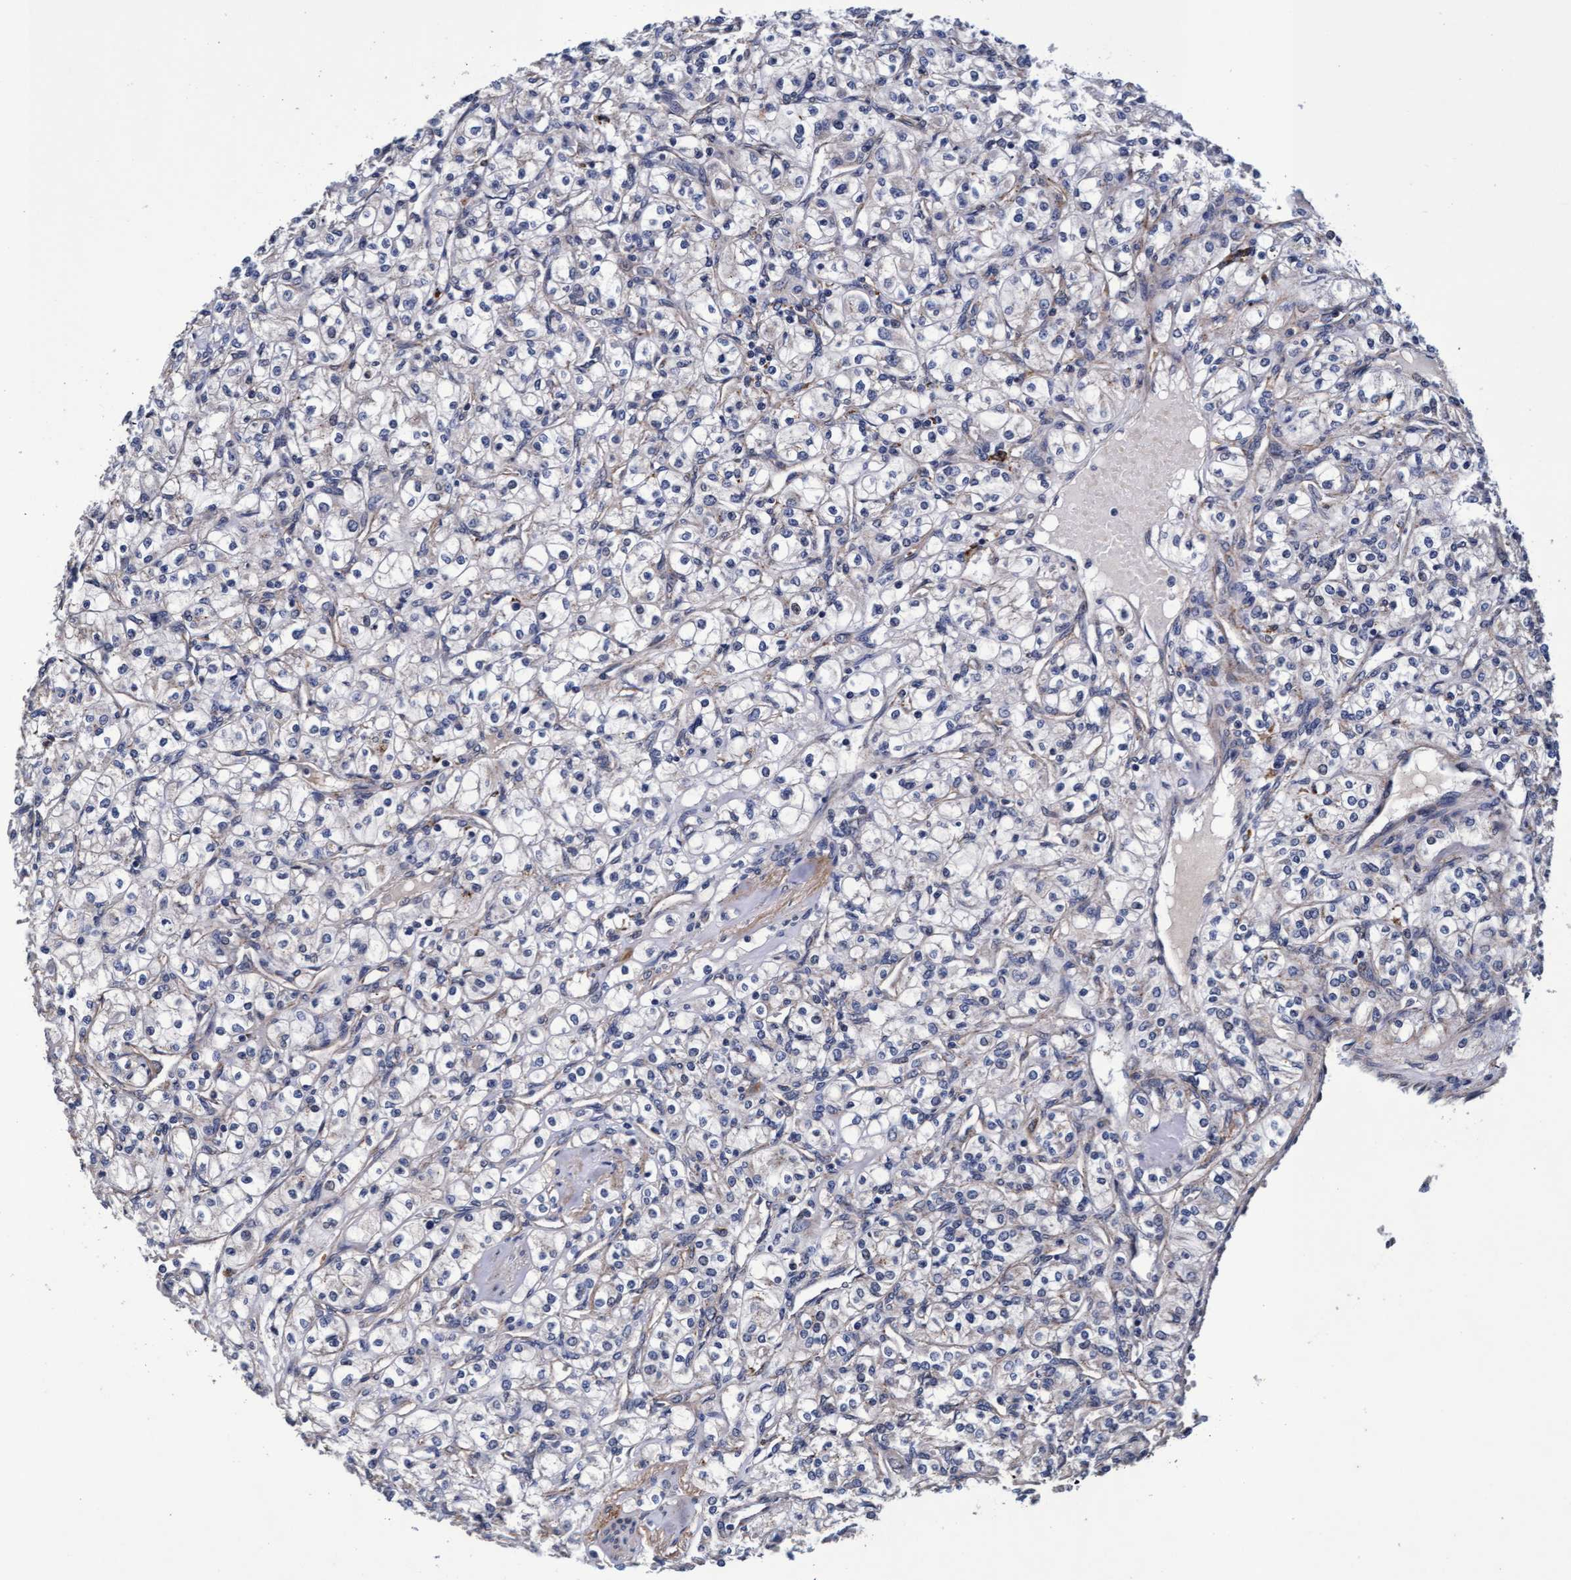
{"staining": {"intensity": "negative", "quantity": "none", "location": "none"}, "tissue": "renal cancer", "cell_type": "Tumor cells", "image_type": "cancer", "snomed": [{"axis": "morphology", "description": "Adenocarcinoma, NOS"}, {"axis": "topography", "description": "Kidney"}], "caption": "Immunohistochemistry photomicrograph of human adenocarcinoma (renal) stained for a protein (brown), which reveals no expression in tumor cells. (Immunohistochemistry (ihc), brightfield microscopy, high magnification).", "gene": "CPQ", "patient": {"sex": "male", "age": 77}}